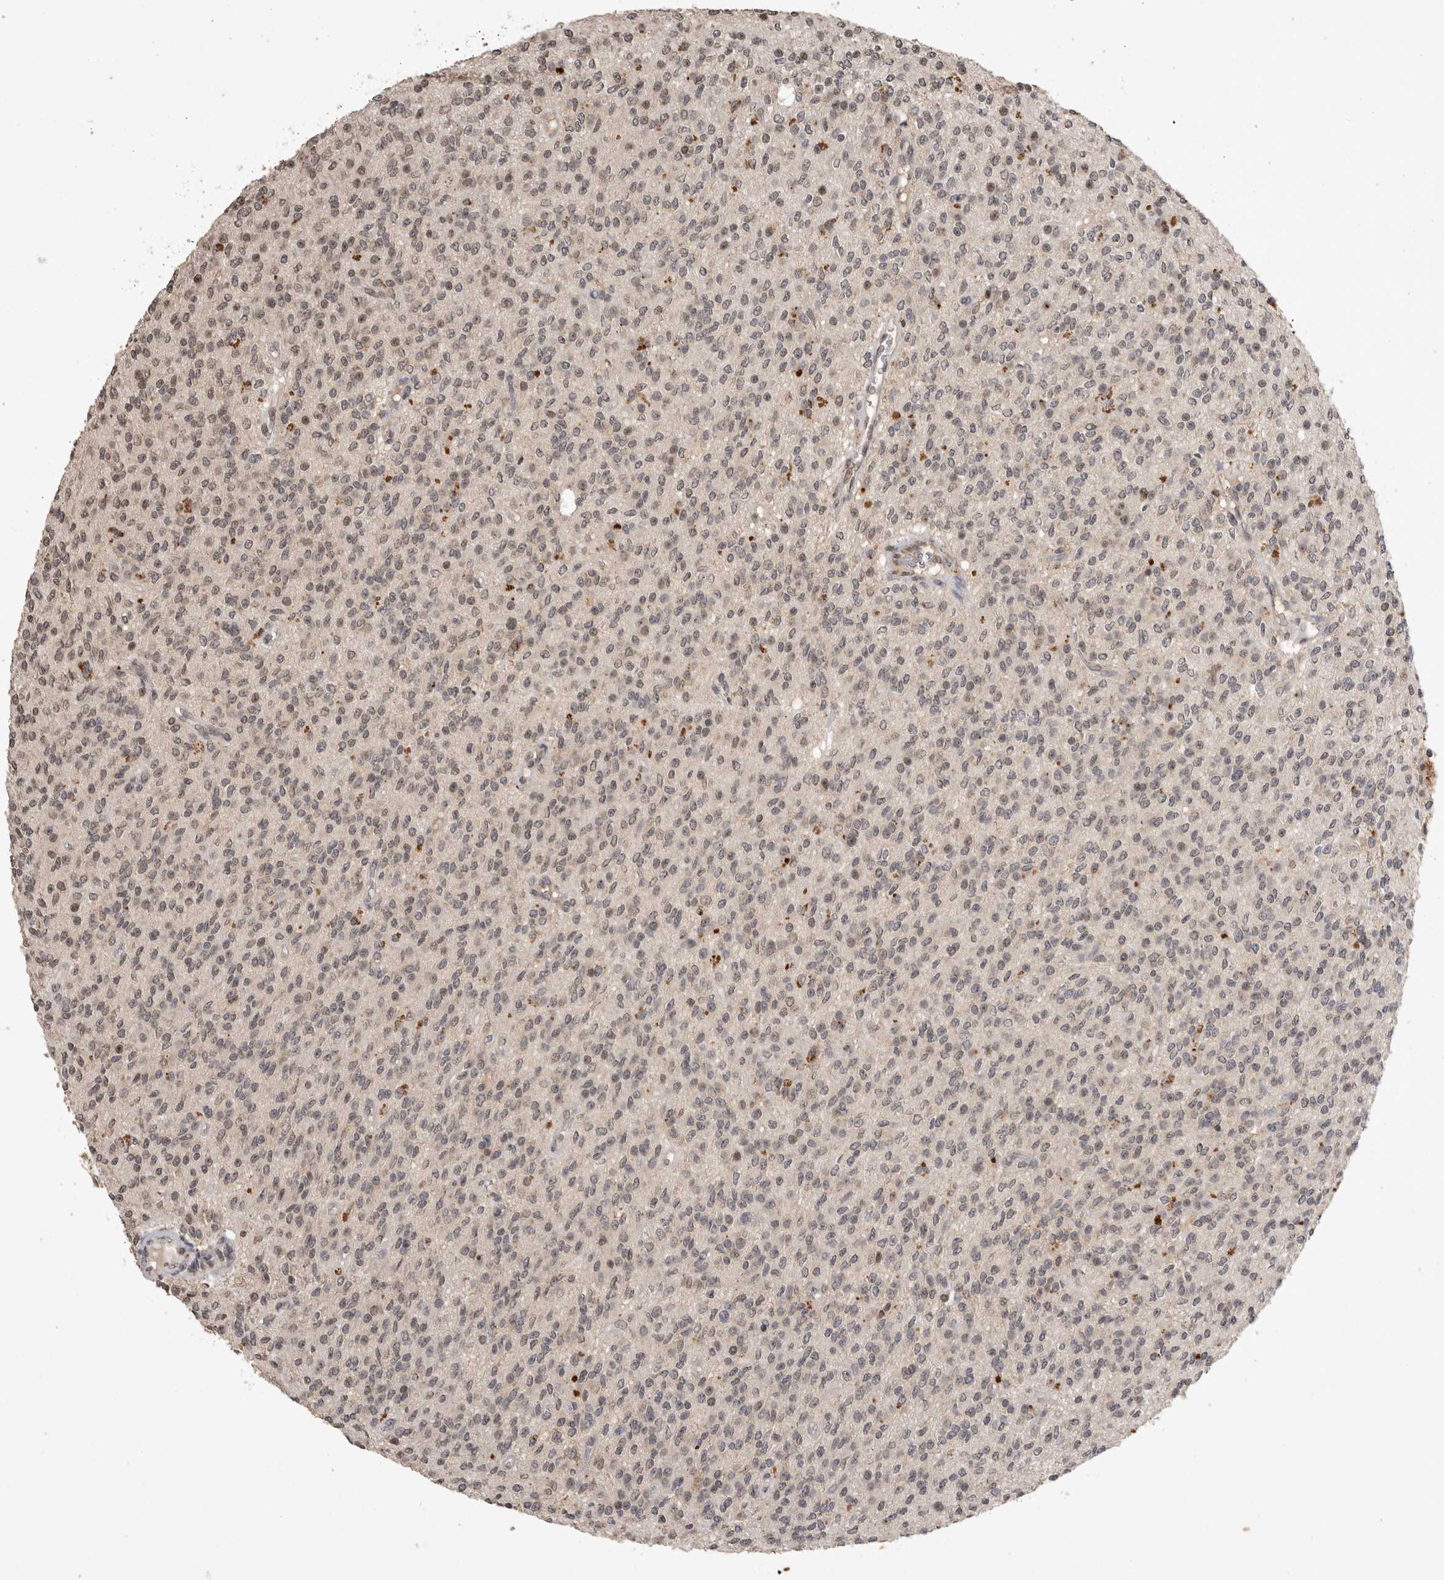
{"staining": {"intensity": "weak", "quantity": "25%-75%", "location": "nuclear"}, "tissue": "glioma", "cell_type": "Tumor cells", "image_type": "cancer", "snomed": [{"axis": "morphology", "description": "Glioma, malignant, High grade"}, {"axis": "topography", "description": "Brain"}], "caption": "Immunohistochemical staining of human malignant glioma (high-grade) reveals weak nuclear protein positivity in about 25%-75% of tumor cells. The staining was performed using DAB to visualize the protein expression in brown, while the nuclei were stained in blue with hematoxylin (Magnification: 20x).", "gene": "HRK", "patient": {"sex": "male", "age": 34}}